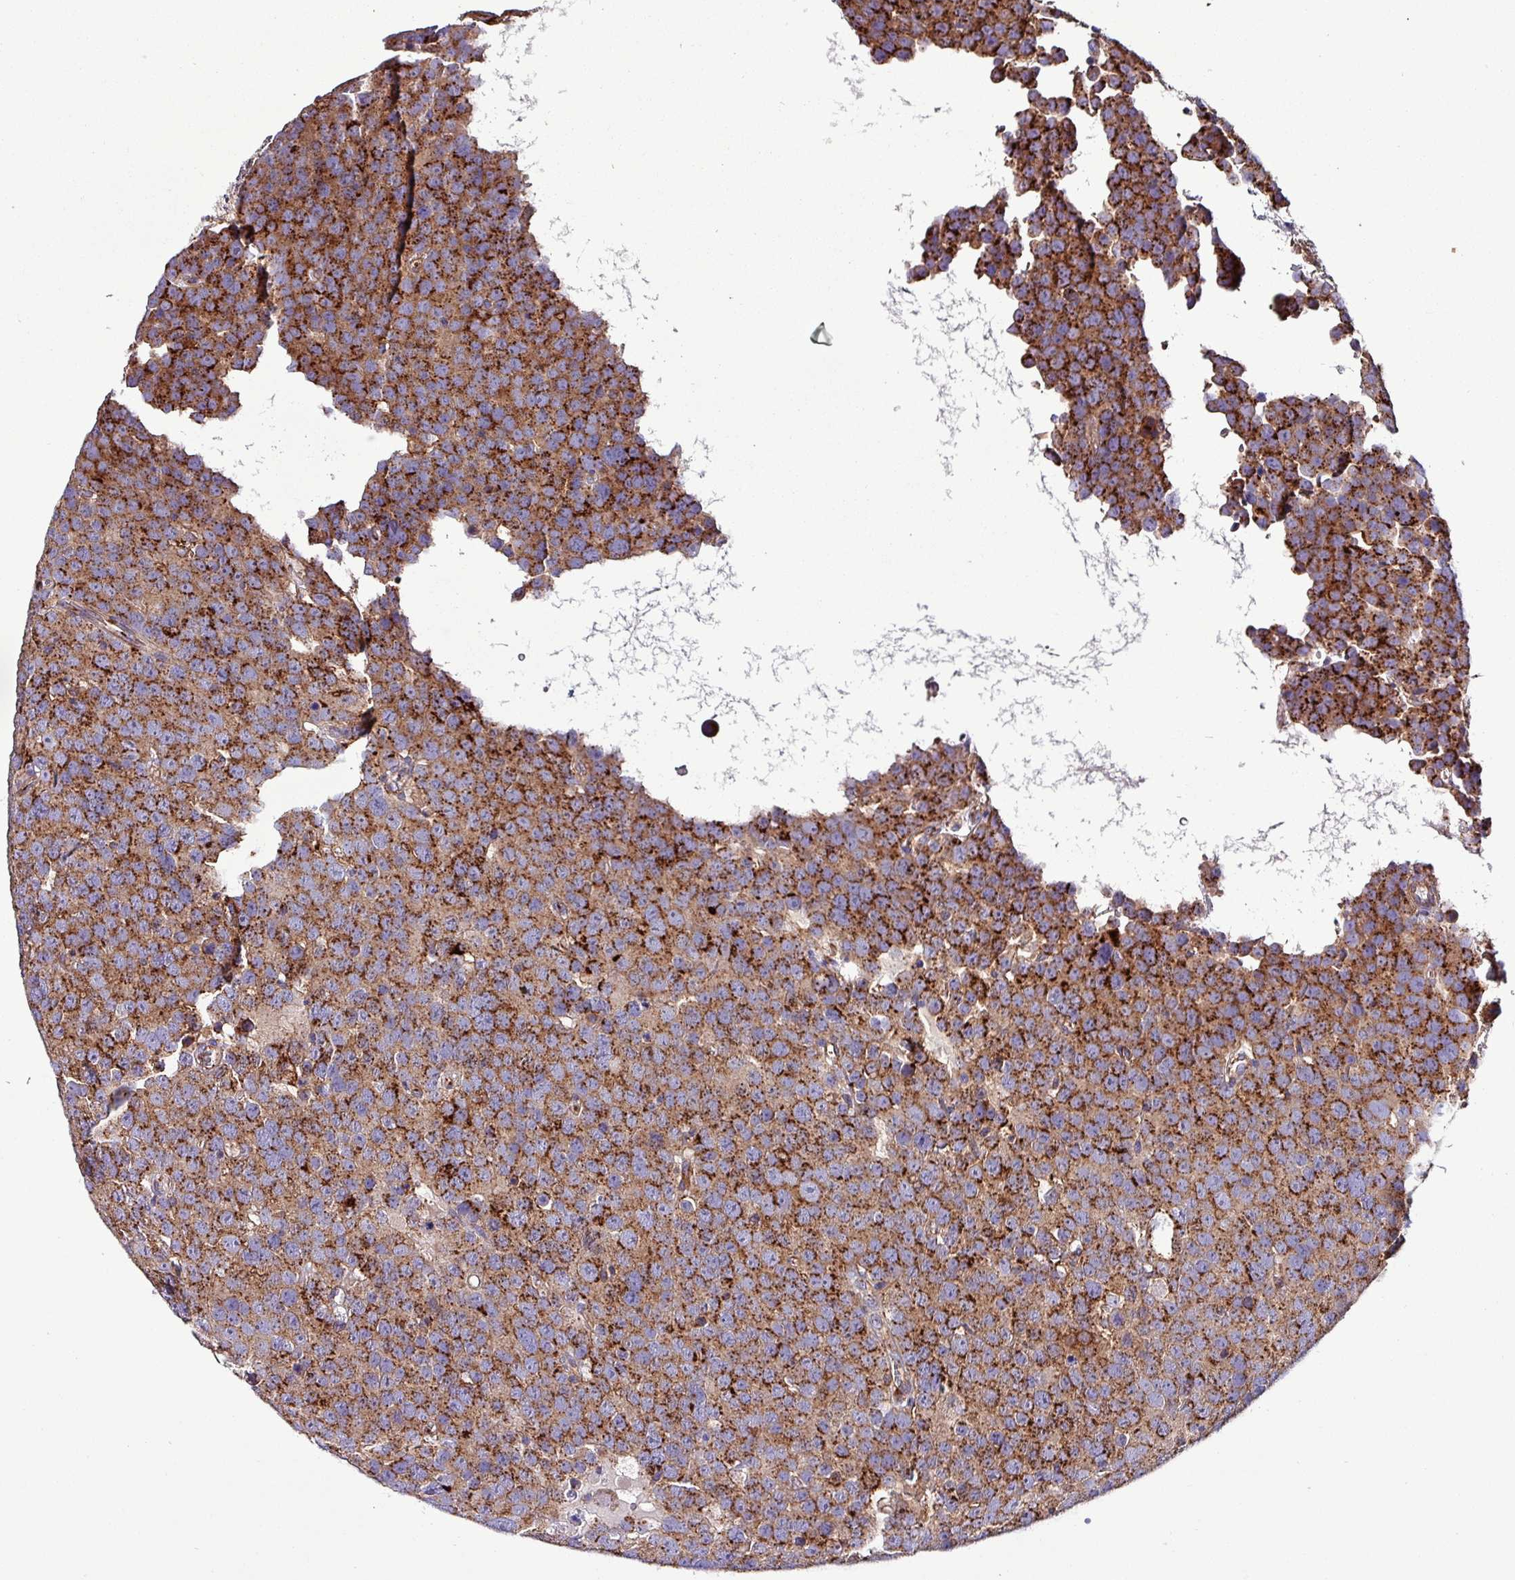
{"staining": {"intensity": "moderate", "quantity": ">75%", "location": "cytoplasmic/membranous"}, "tissue": "testis cancer", "cell_type": "Tumor cells", "image_type": "cancer", "snomed": [{"axis": "morphology", "description": "Seminoma, NOS"}, {"axis": "topography", "description": "Testis"}], "caption": "Human seminoma (testis) stained with a brown dye demonstrates moderate cytoplasmic/membranous positive expression in approximately >75% of tumor cells.", "gene": "VAMP4", "patient": {"sex": "male", "age": 71}}